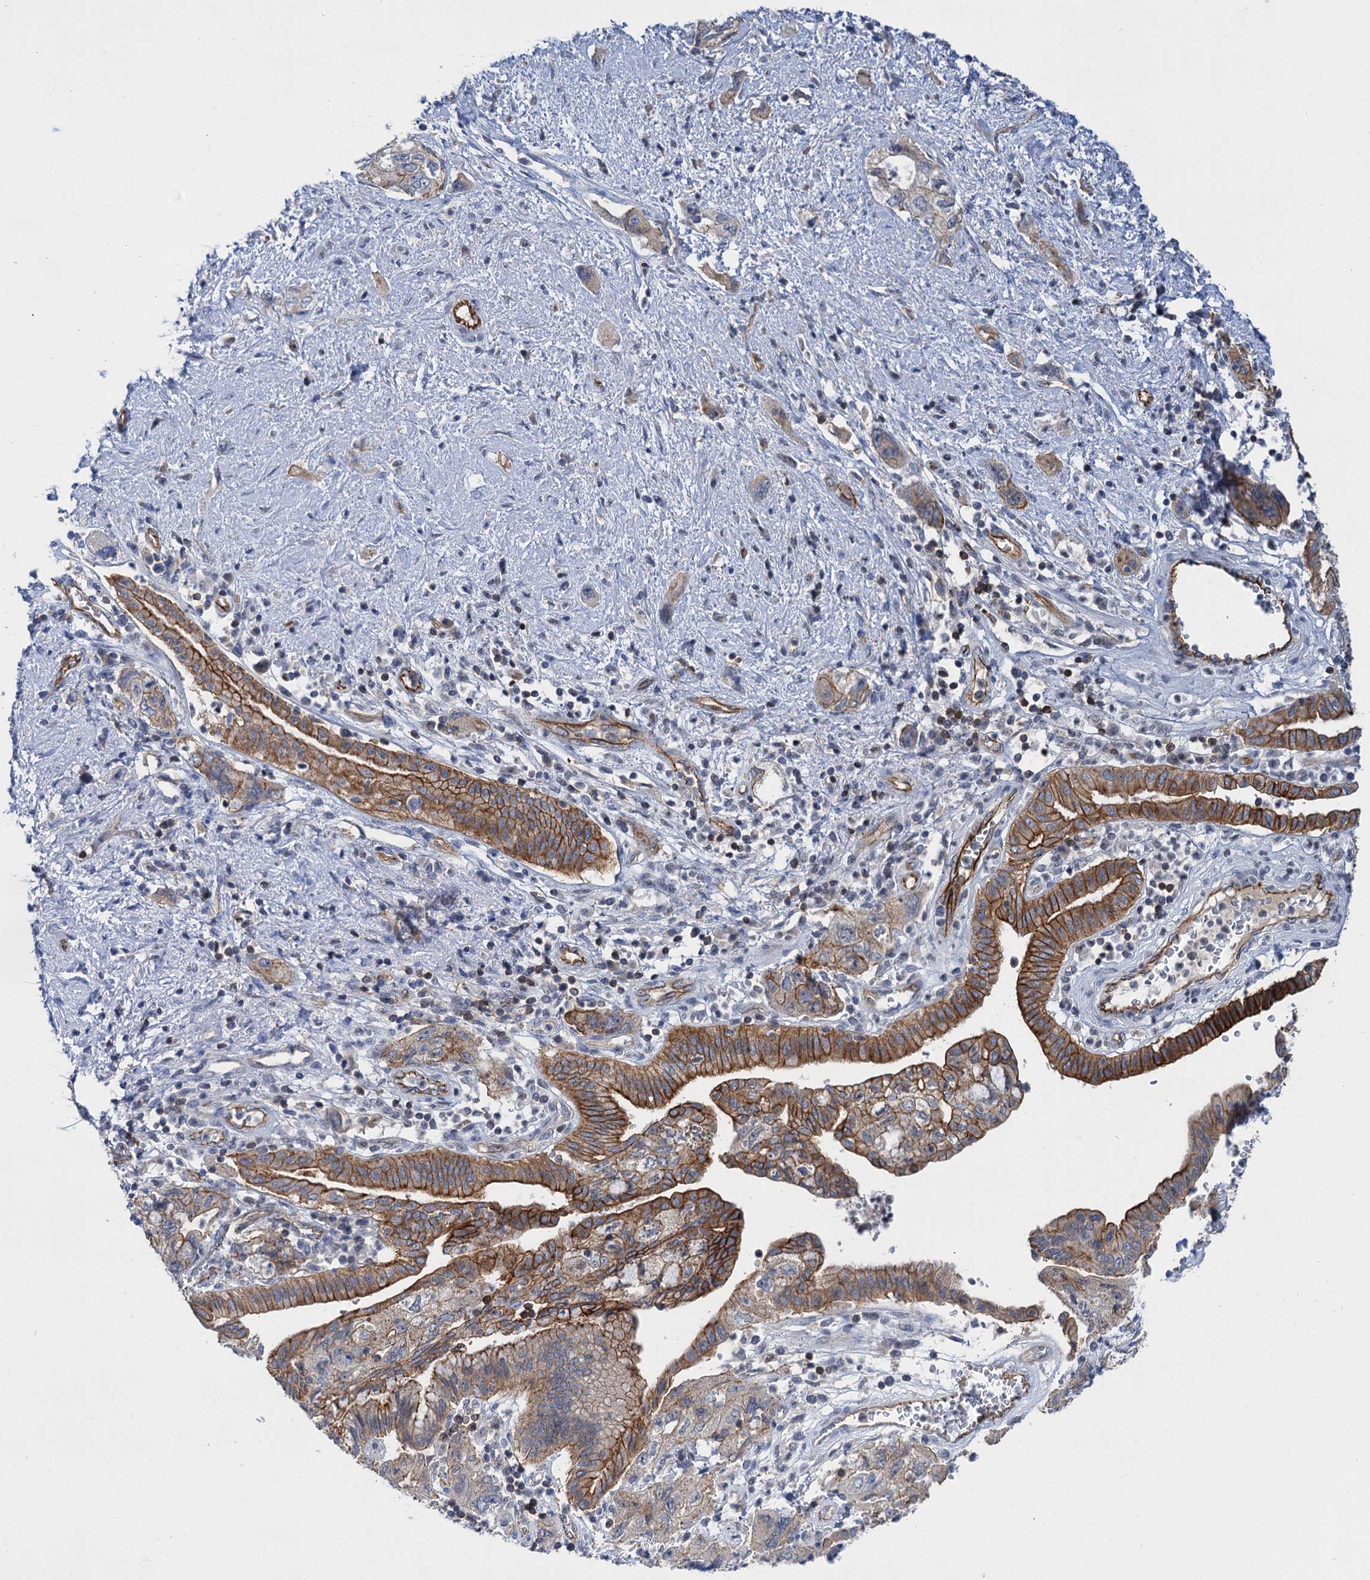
{"staining": {"intensity": "strong", "quantity": ">75%", "location": "cytoplasmic/membranous"}, "tissue": "pancreatic cancer", "cell_type": "Tumor cells", "image_type": "cancer", "snomed": [{"axis": "morphology", "description": "Adenocarcinoma, NOS"}, {"axis": "topography", "description": "Pancreas"}], "caption": "Protein expression analysis of pancreatic adenocarcinoma reveals strong cytoplasmic/membranous staining in approximately >75% of tumor cells.", "gene": "ABLIM1", "patient": {"sex": "female", "age": 73}}